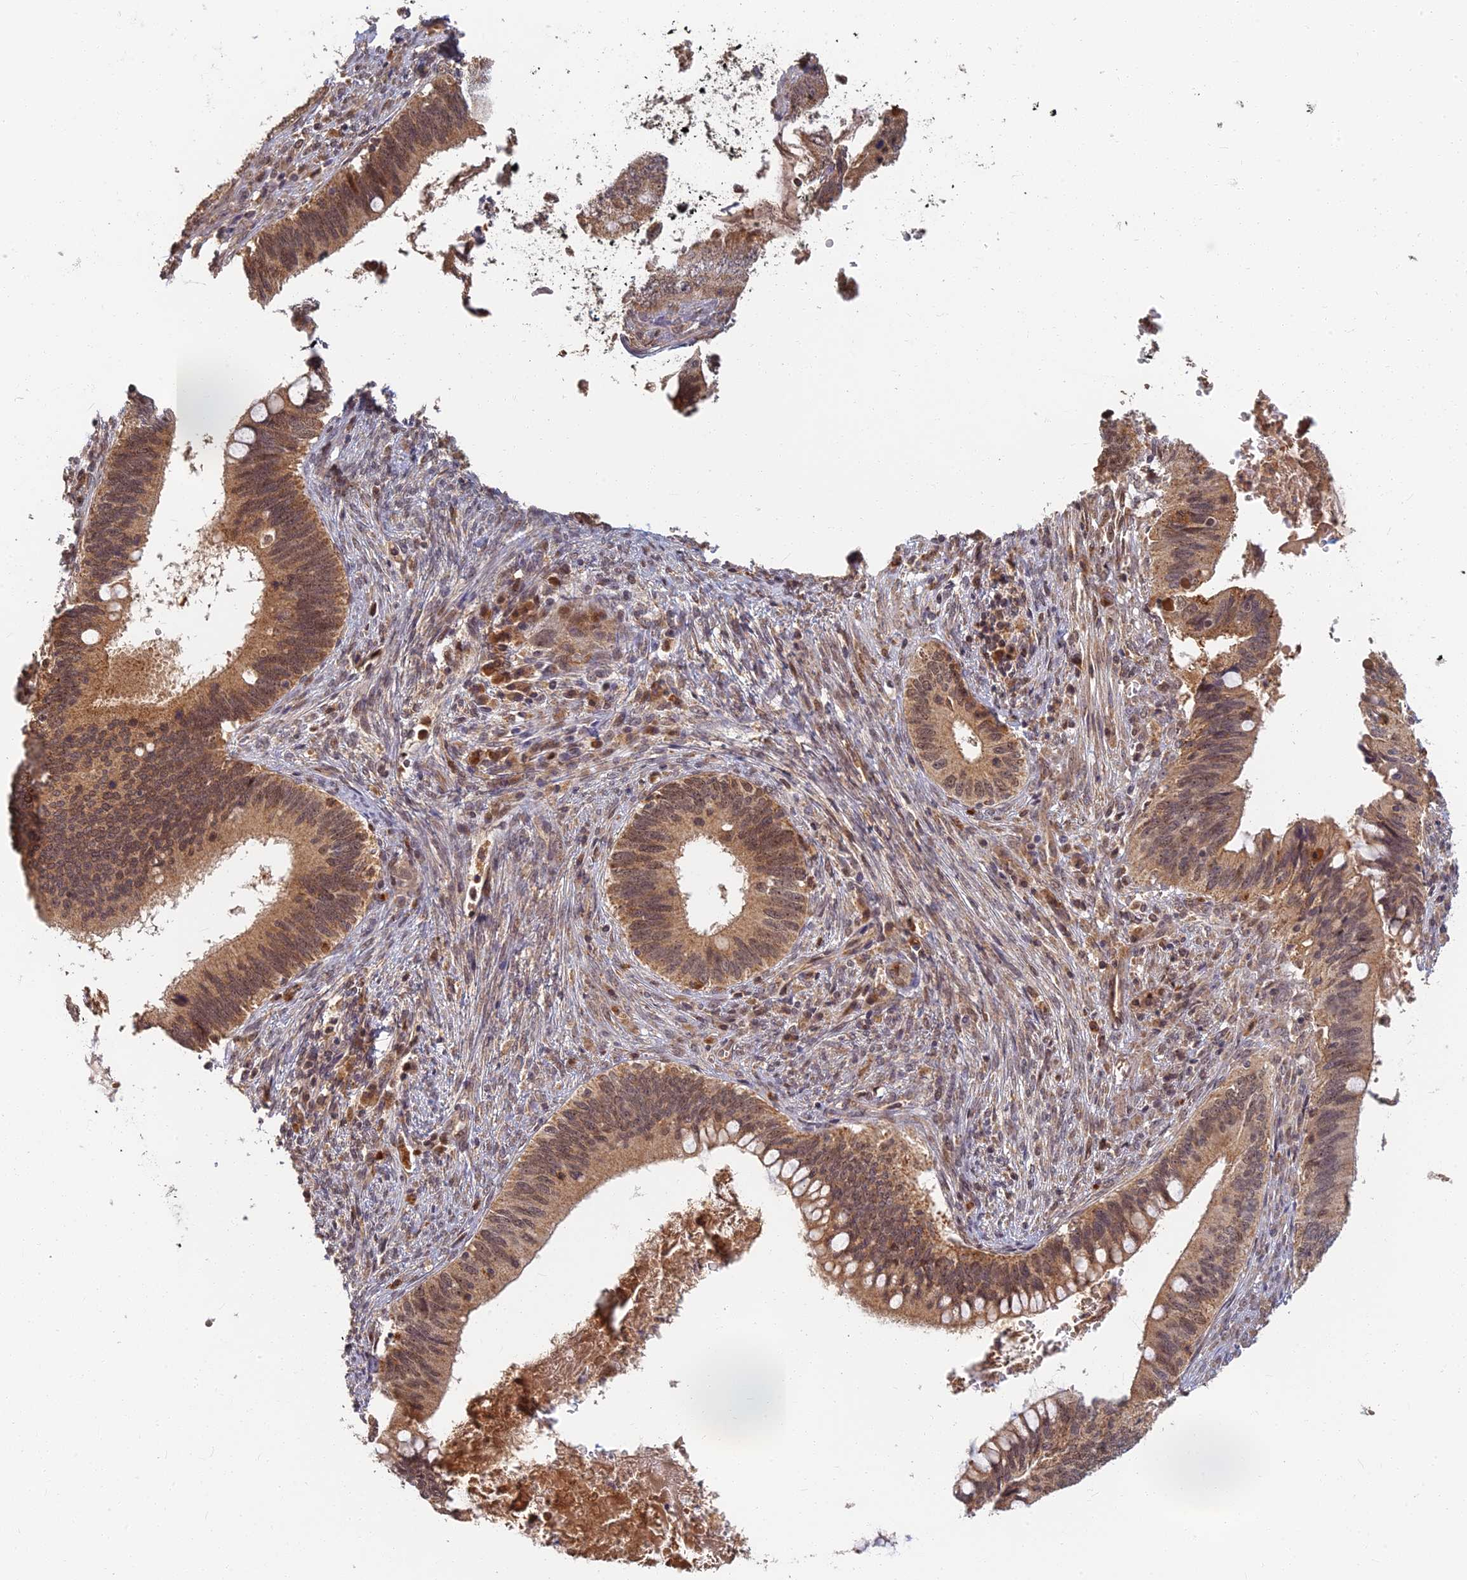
{"staining": {"intensity": "moderate", "quantity": ">75%", "location": "cytoplasmic/membranous"}, "tissue": "cervical cancer", "cell_type": "Tumor cells", "image_type": "cancer", "snomed": [{"axis": "morphology", "description": "Adenocarcinoma, NOS"}, {"axis": "topography", "description": "Cervix"}], "caption": "A micrograph of cervical cancer (adenocarcinoma) stained for a protein displays moderate cytoplasmic/membranous brown staining in tumor cells.", "gene": "RGL3", "patient": {"sex": "female", "age": 42}}